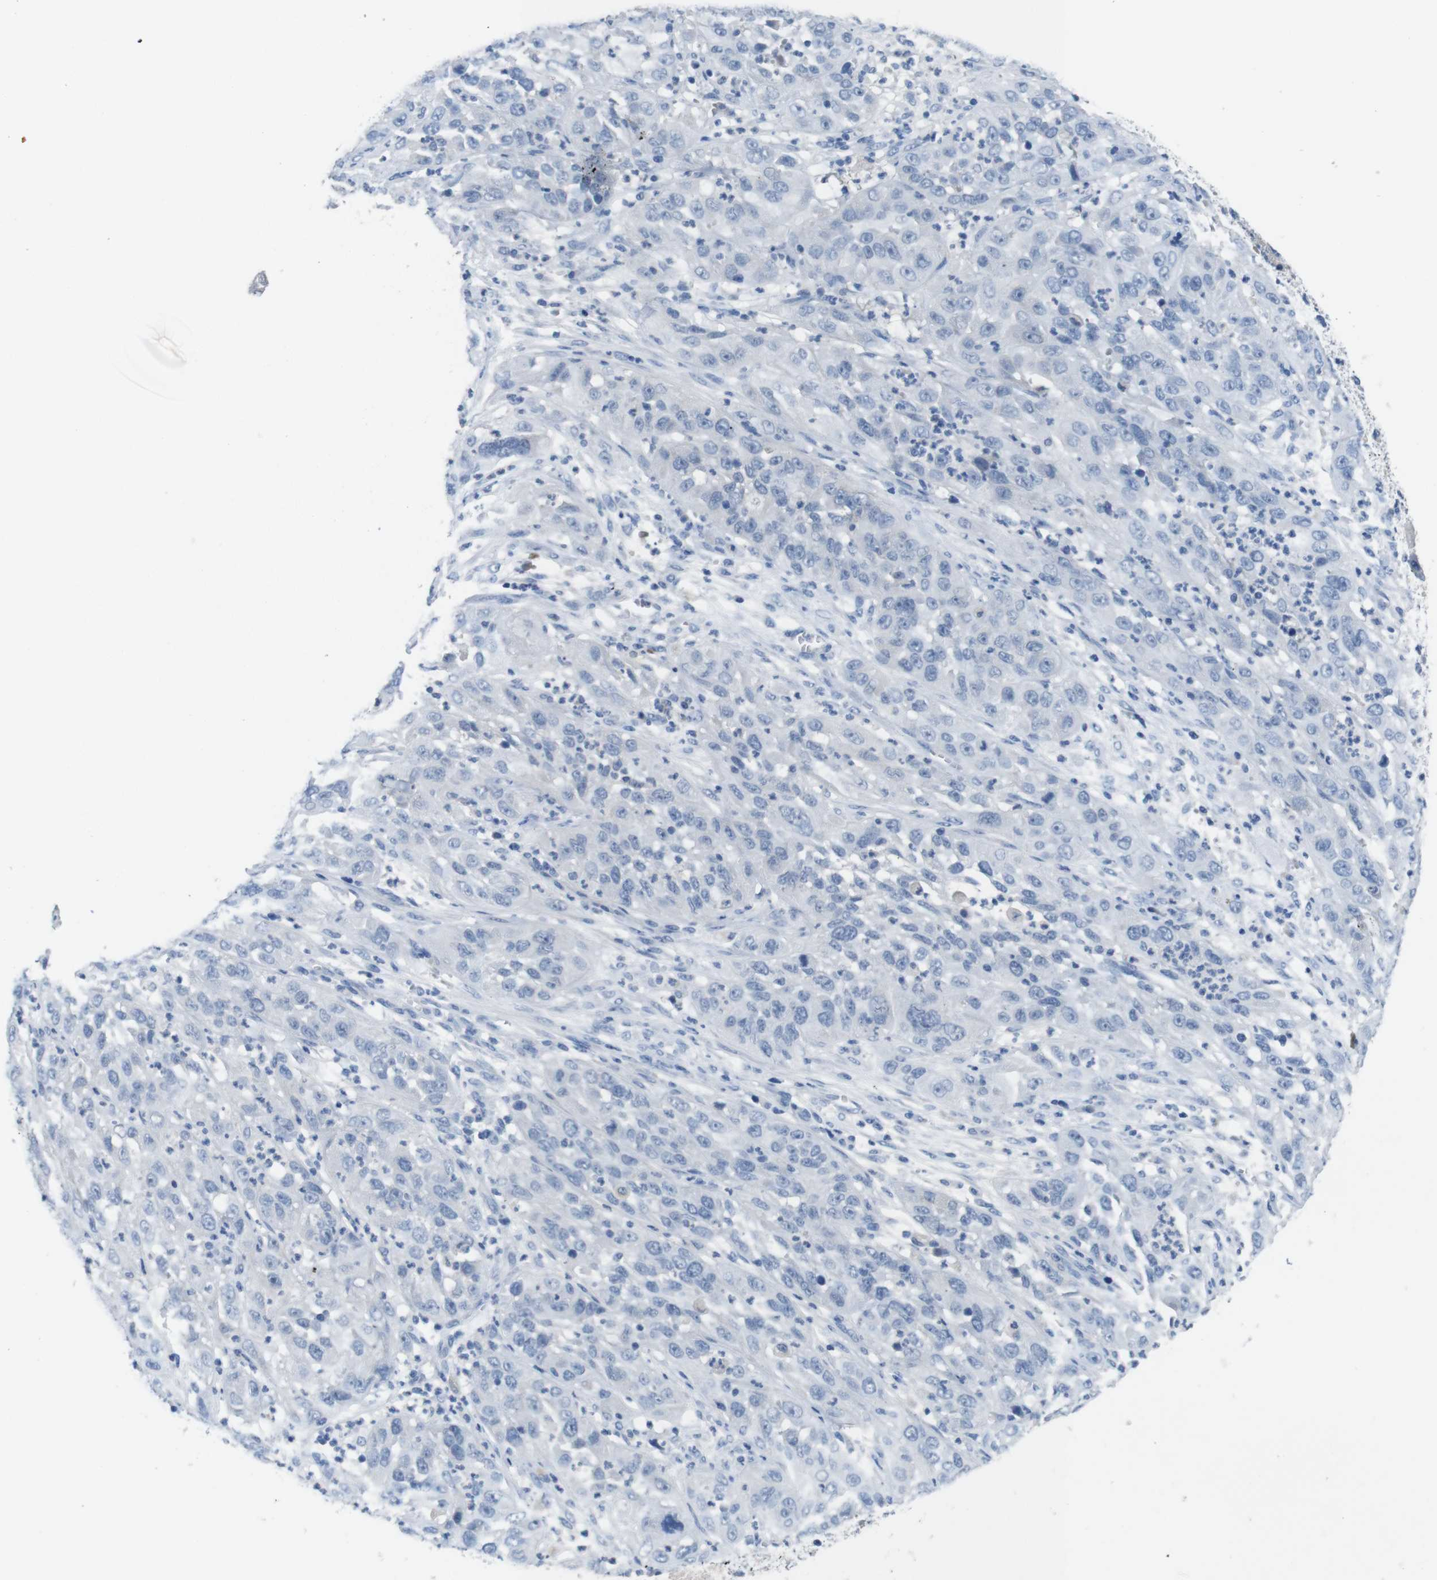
{"staining": {"intensity": "negative", "quantity": "none", "location": "none"}, "tissue": "cervical cancer", "cell_type": "Tumor cells", "image_type": "cancer", "snomed": [{"axis": "morphology", "description": "Squamous cell carcinoma, NOS"}, {"axis": "topography", "description": "Cervix"}], "caption": "Immunohistochemistry (IHC) micrograph of human cervical cancer (squamous cell carcinoma) stained for a protein (brown), which displays no positivity in tumor cells.", "gene": "SLC2A8", "patient": {"sex": "female", "age": 32}}